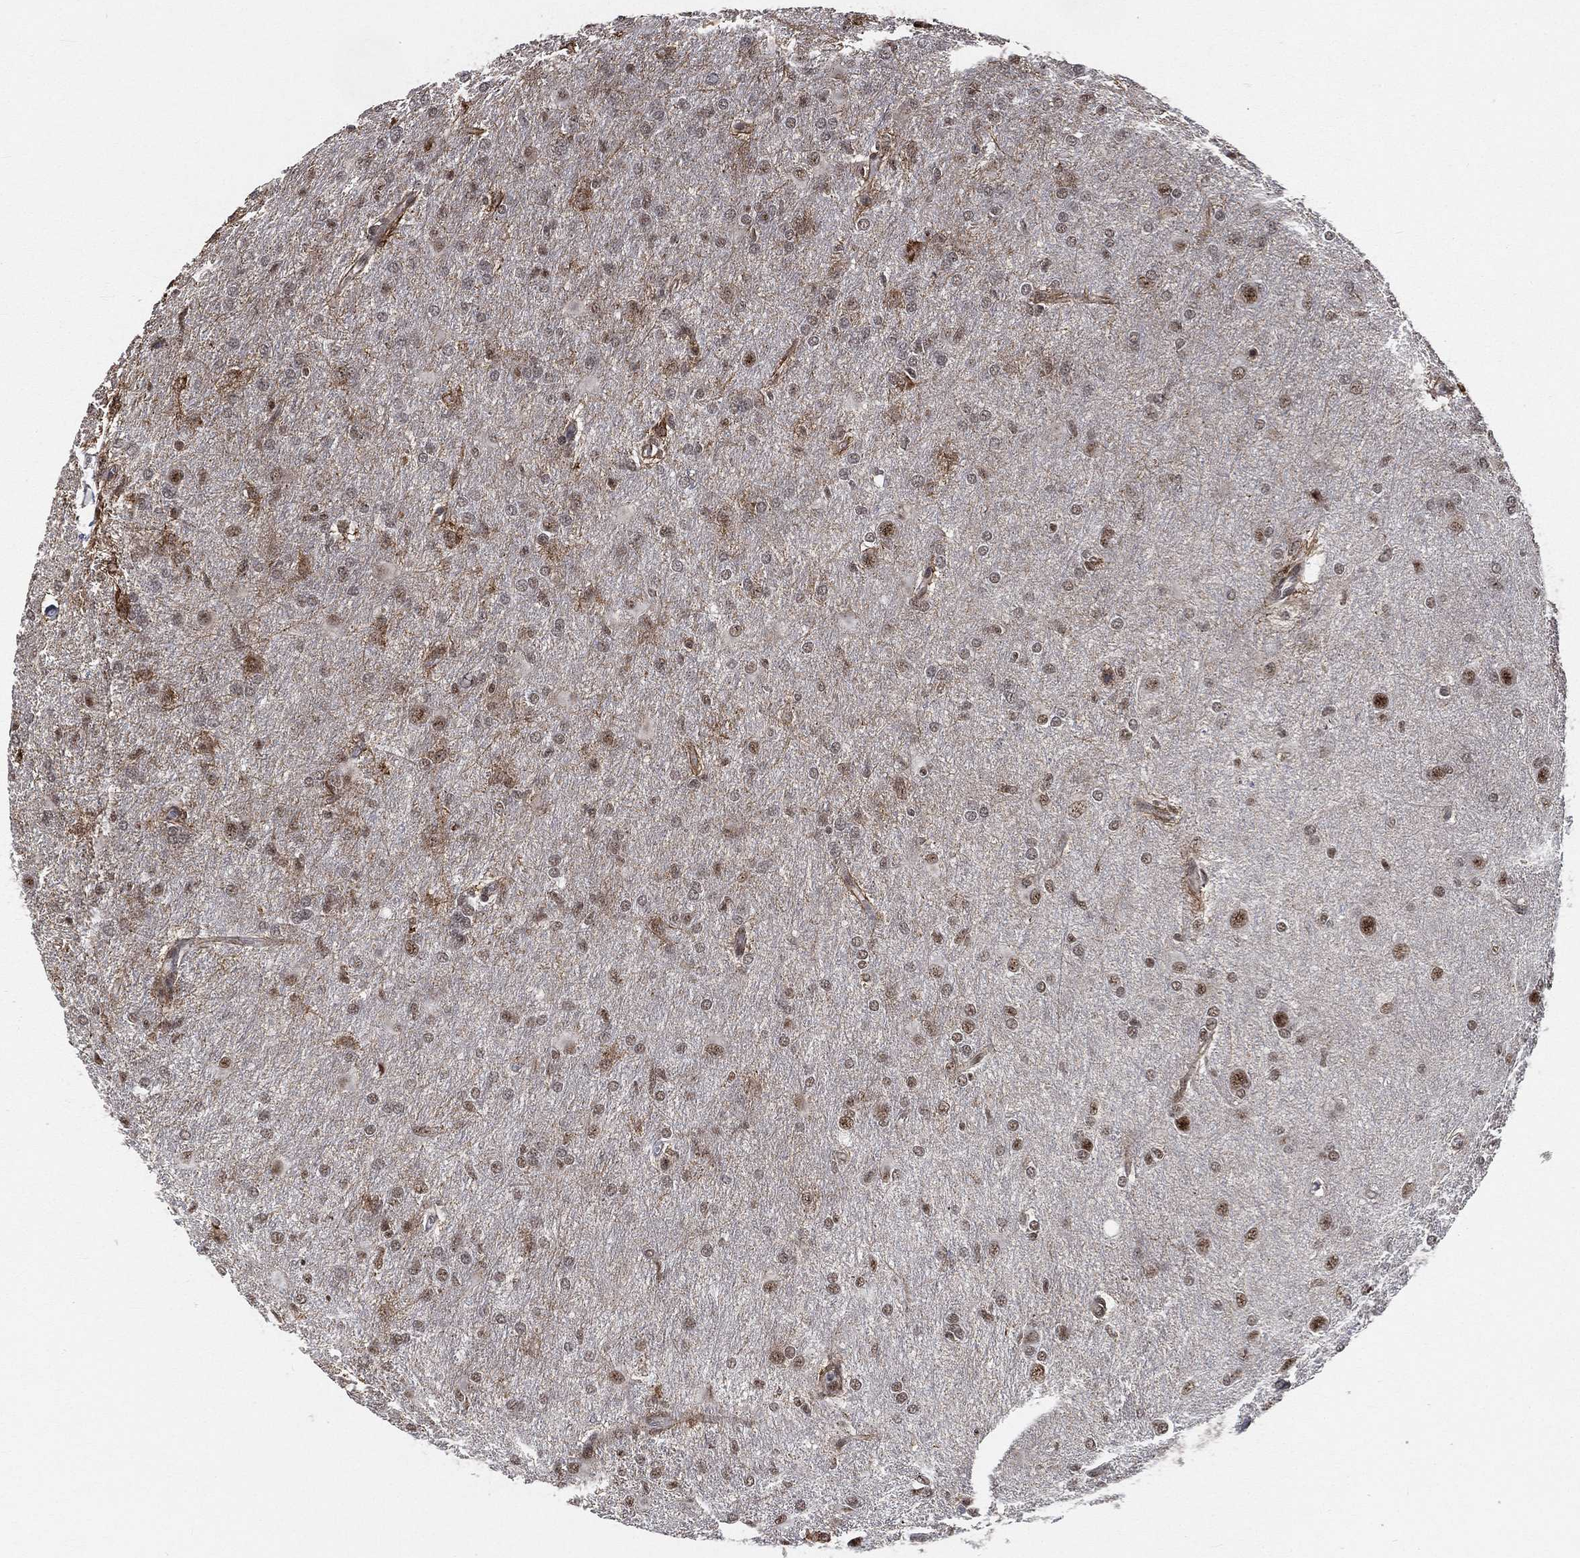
{"staining": {"intensity": "strong", "quantity": "25%-75%", "location": "nuclear"}, "tissue": "glioma", "cell_type": "Tumor cells", "image_type": "cancer", "snomed": [{"axis": "morphology", "description": "Glioma, malignant, High grade"}, {"axis": "topography", "description": "Brain"}], "caption": "Immunohistochemical staining of human malignant glioma (high-grade) demonstrates high levels of strong nuclear protein positivity in approximately 25%-75% of tumor cells. (IHC, brightfield microscopy, high magnification).", "gene": "RSRC2", "patient": {"sex": "male", "age": 68}}